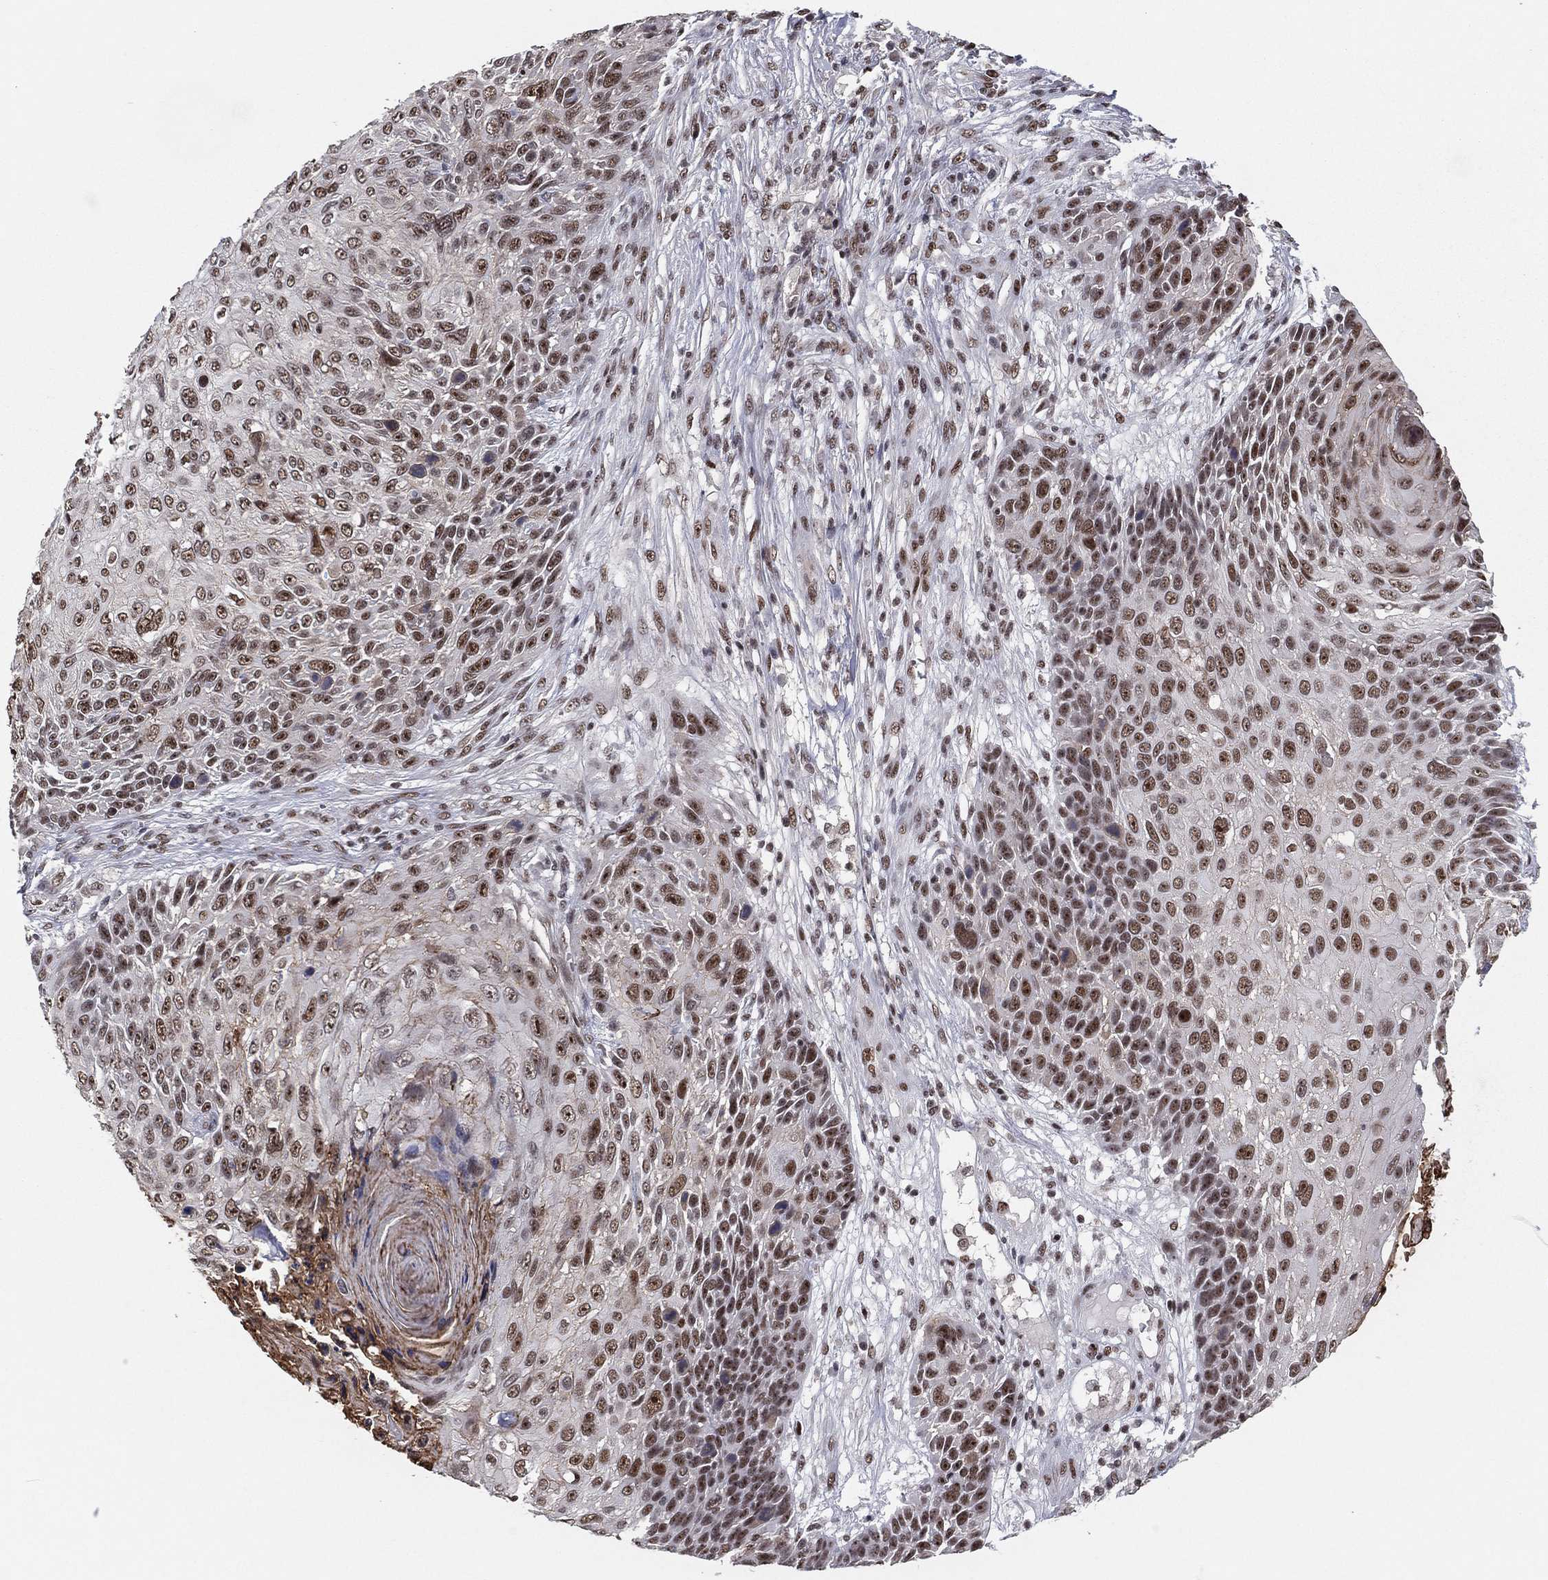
{"staining": {"intensity": "moderate", "quantity": "25%-75%", "location": "nuclear"}, "tissue": "skin cancer", "cell_type": "Tumor cells", "image_type": "cancer", "snomed": [{"axis": "morphology", "description": "Squamous cell carcinoma, NOS"}, {"axis": "topography", "description": "Skin"}], "caption": "Squamous cell carcinoma (skin) was stained to show a protein in brown. There is medium levels of moderate nuclear positivity in approximately 25%-75% of tumor cells. (DAB = brown stain, brightfield microscopy at high magnification).", "gene": "GPALPP1", "patient": {"sex": "male", "age": 92}}